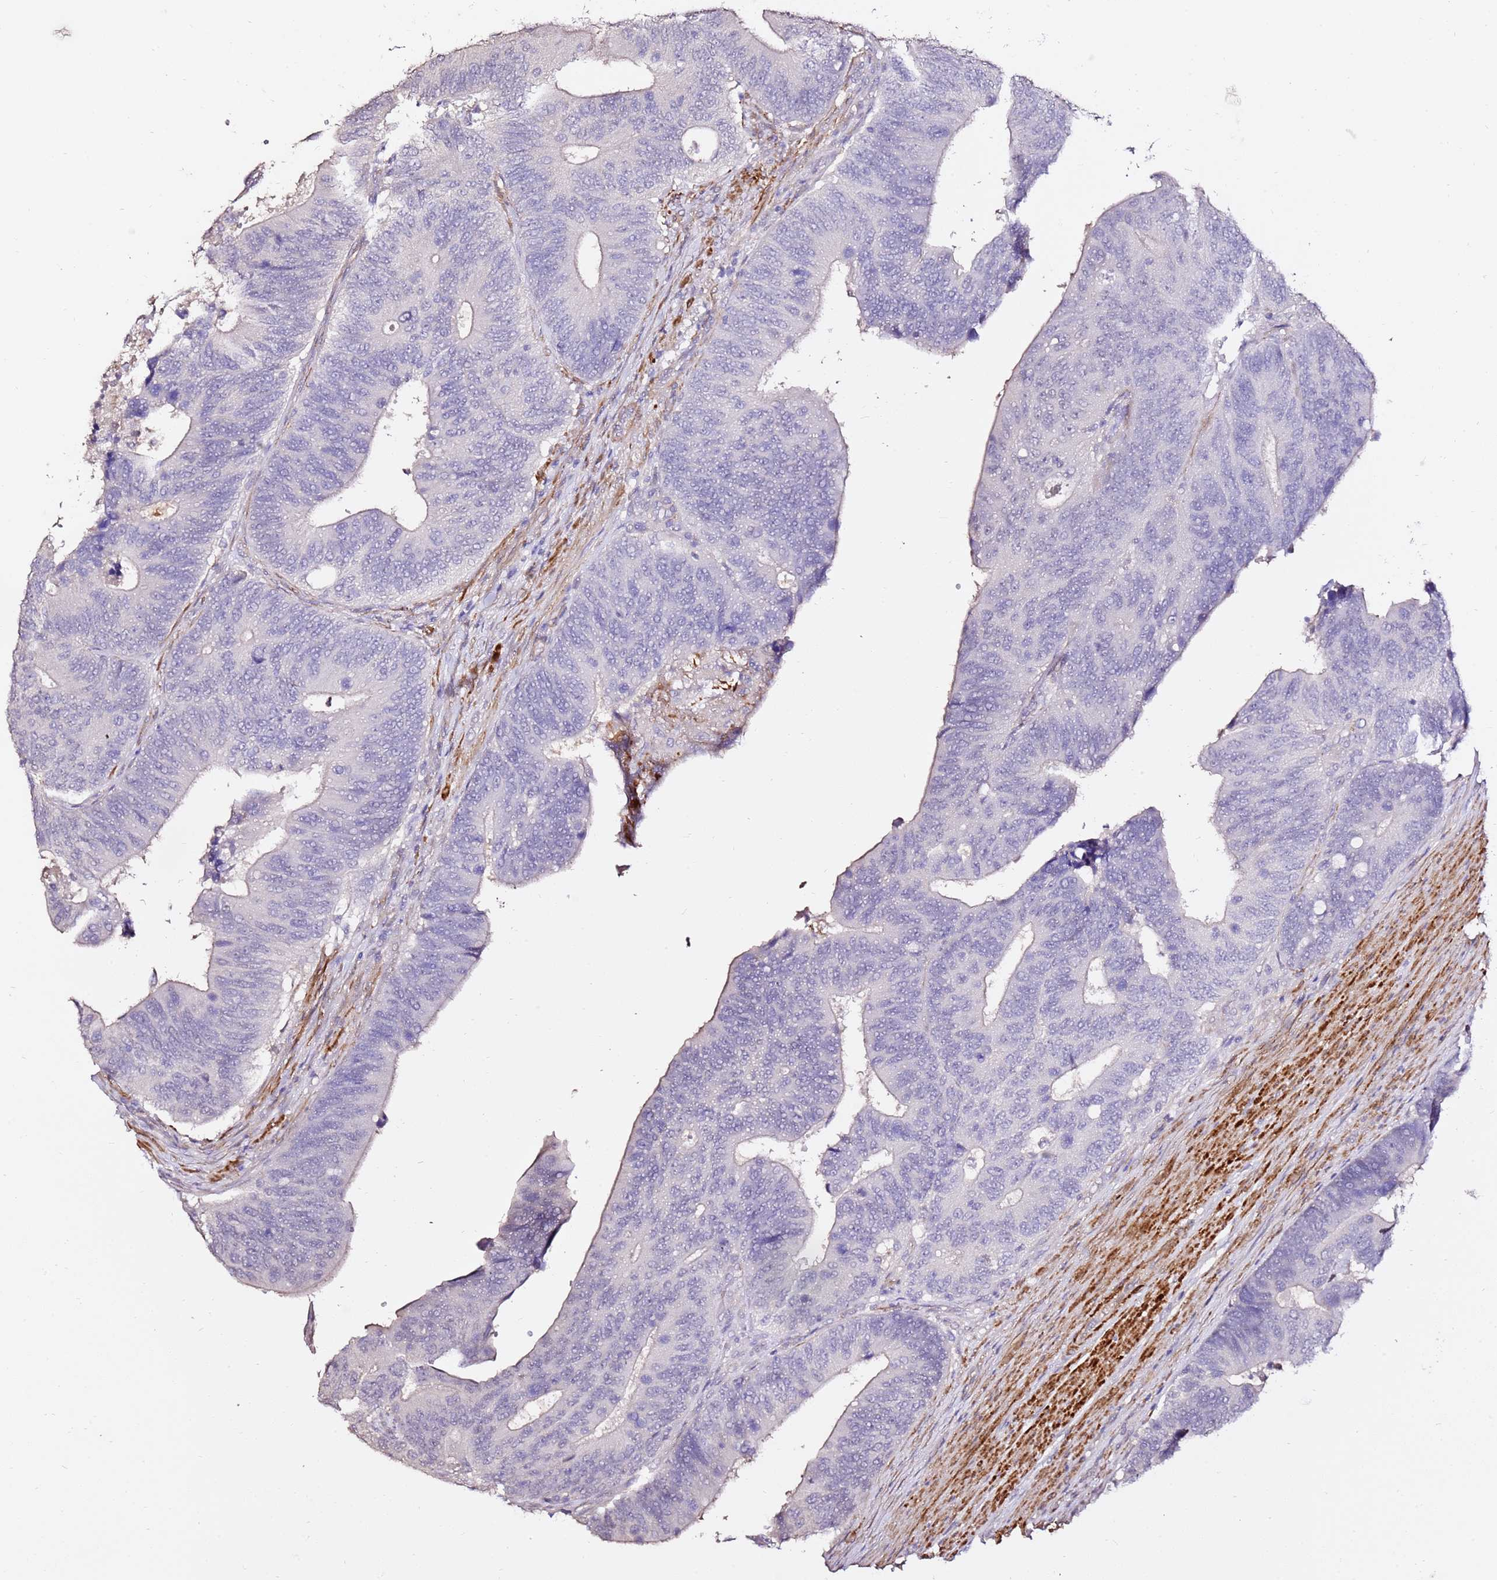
{"staining": {"intensity": "negative", "quantity": "none", "location": "none"}, "tissue": "colorectal cancer", "cell_type": "Tumor cells", "image_type": "cancer", "snomed": [{"axis": "morphology", "description": "Adenocarcinoma, NOS"}, {"axis": "topography", "description": "Colon"}], "caption": "IHC of human colorectal cancer (adenocarcinoma) exhibits no staining in tumor cells.", "gene": "ART5", "patient": {"sex": "male", "age": 87}}